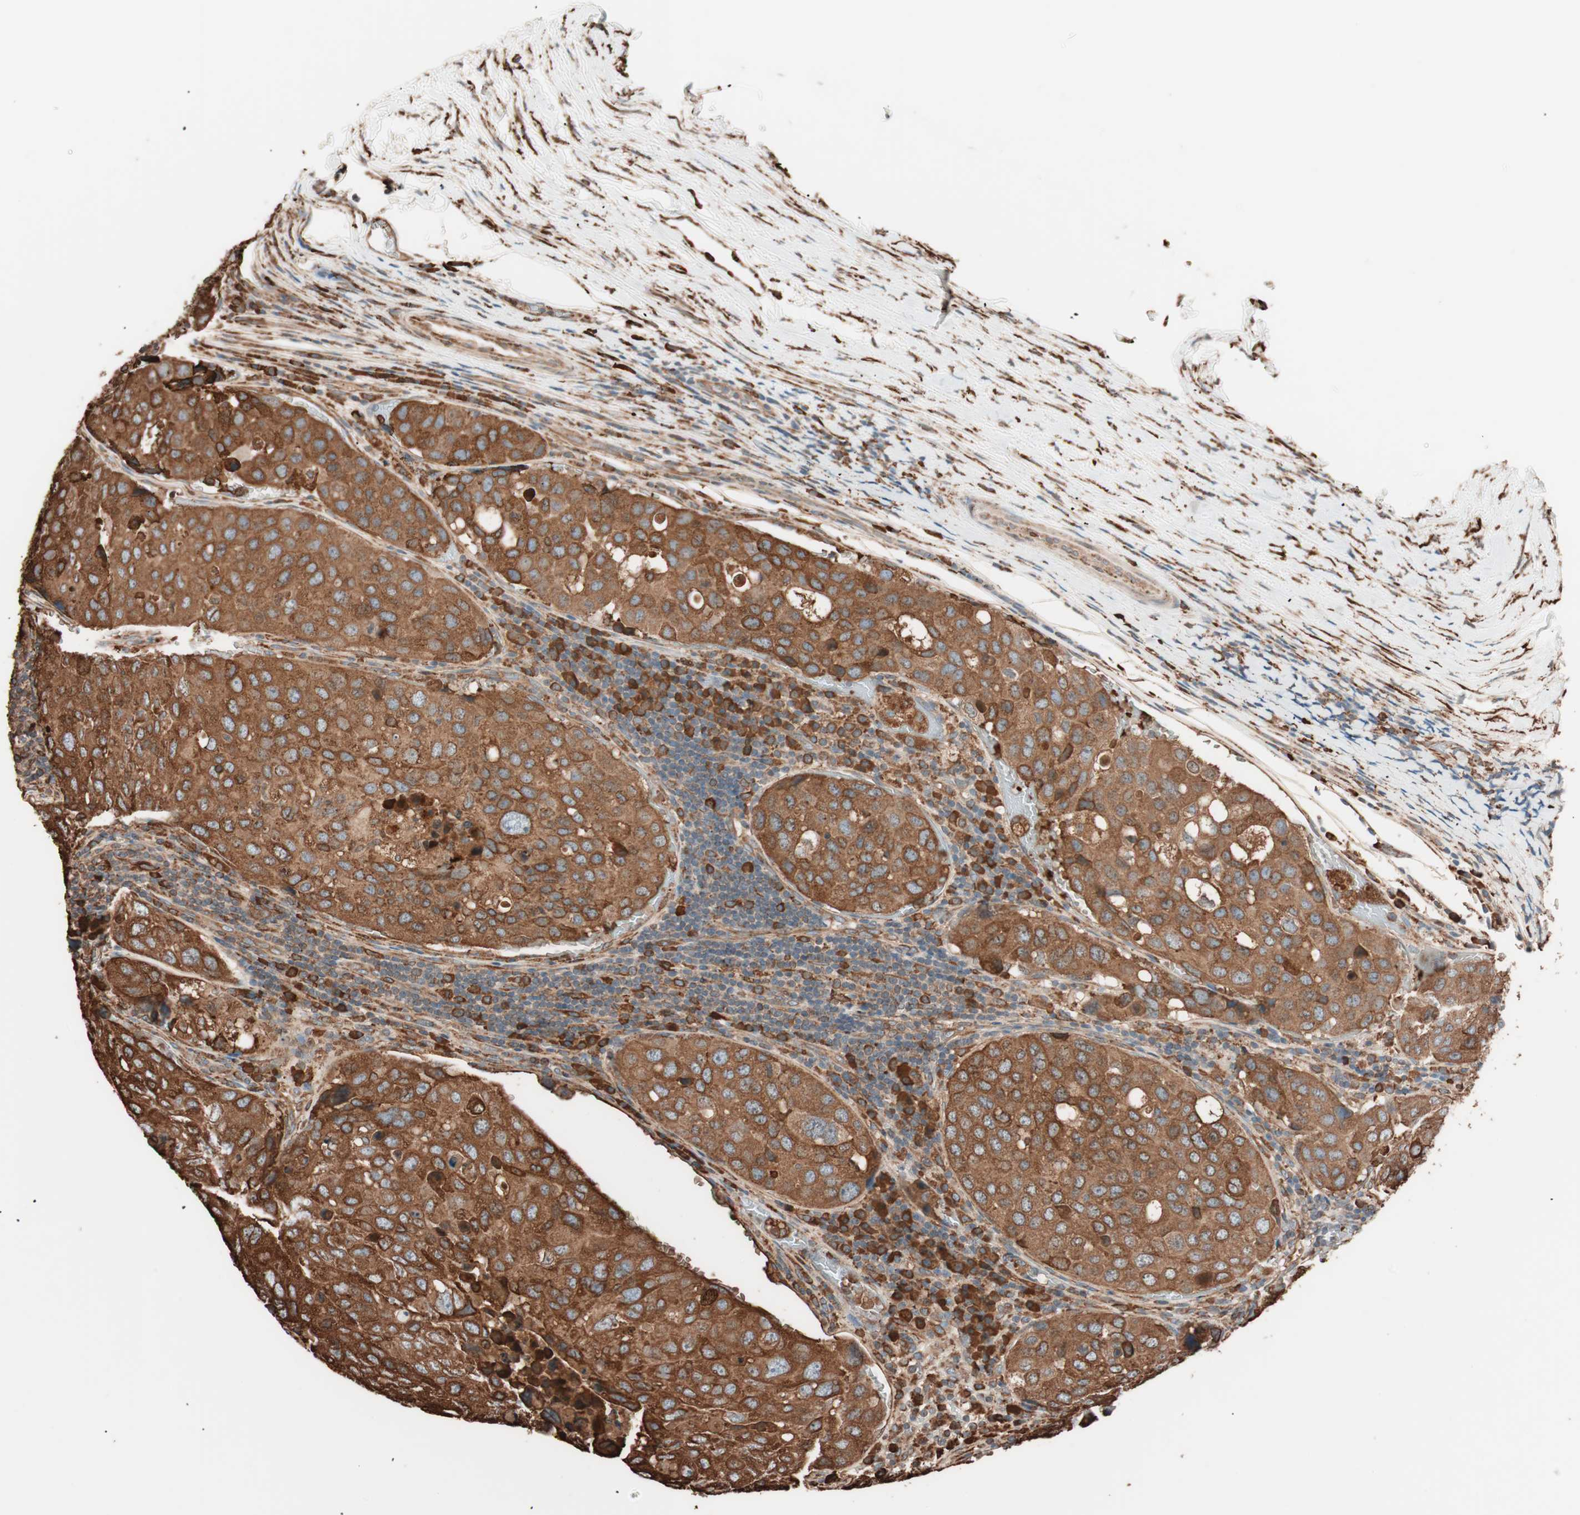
{"staining": {"intensity": "strong", "quantity": ">75%", "location": "cytoplasmic/membranous"}, "tissue": "urothelial cancer", "cell_type": "Tumor cells", "image_type": "cancer", "snomed": [{"axis": "morphology", "description": "Urothelial carcinoma, High grade"}, {"axis": "topography", "description": "Lymph node"}, {"axis": "topography", "description": "Urinary bladder"}], "caption": "A high amount of strong cytoplasmic/membranous staining is identified in approximately >75% of tumor cells in high-grade urothelial carcinoma tissue. The staining is performed using DAB brown chromogen to label protein expression. The nuclei are counter-stained blue using hematoxylin.", "gene": "VEGFA", "patient": {"sex": "male", "age": 51}}